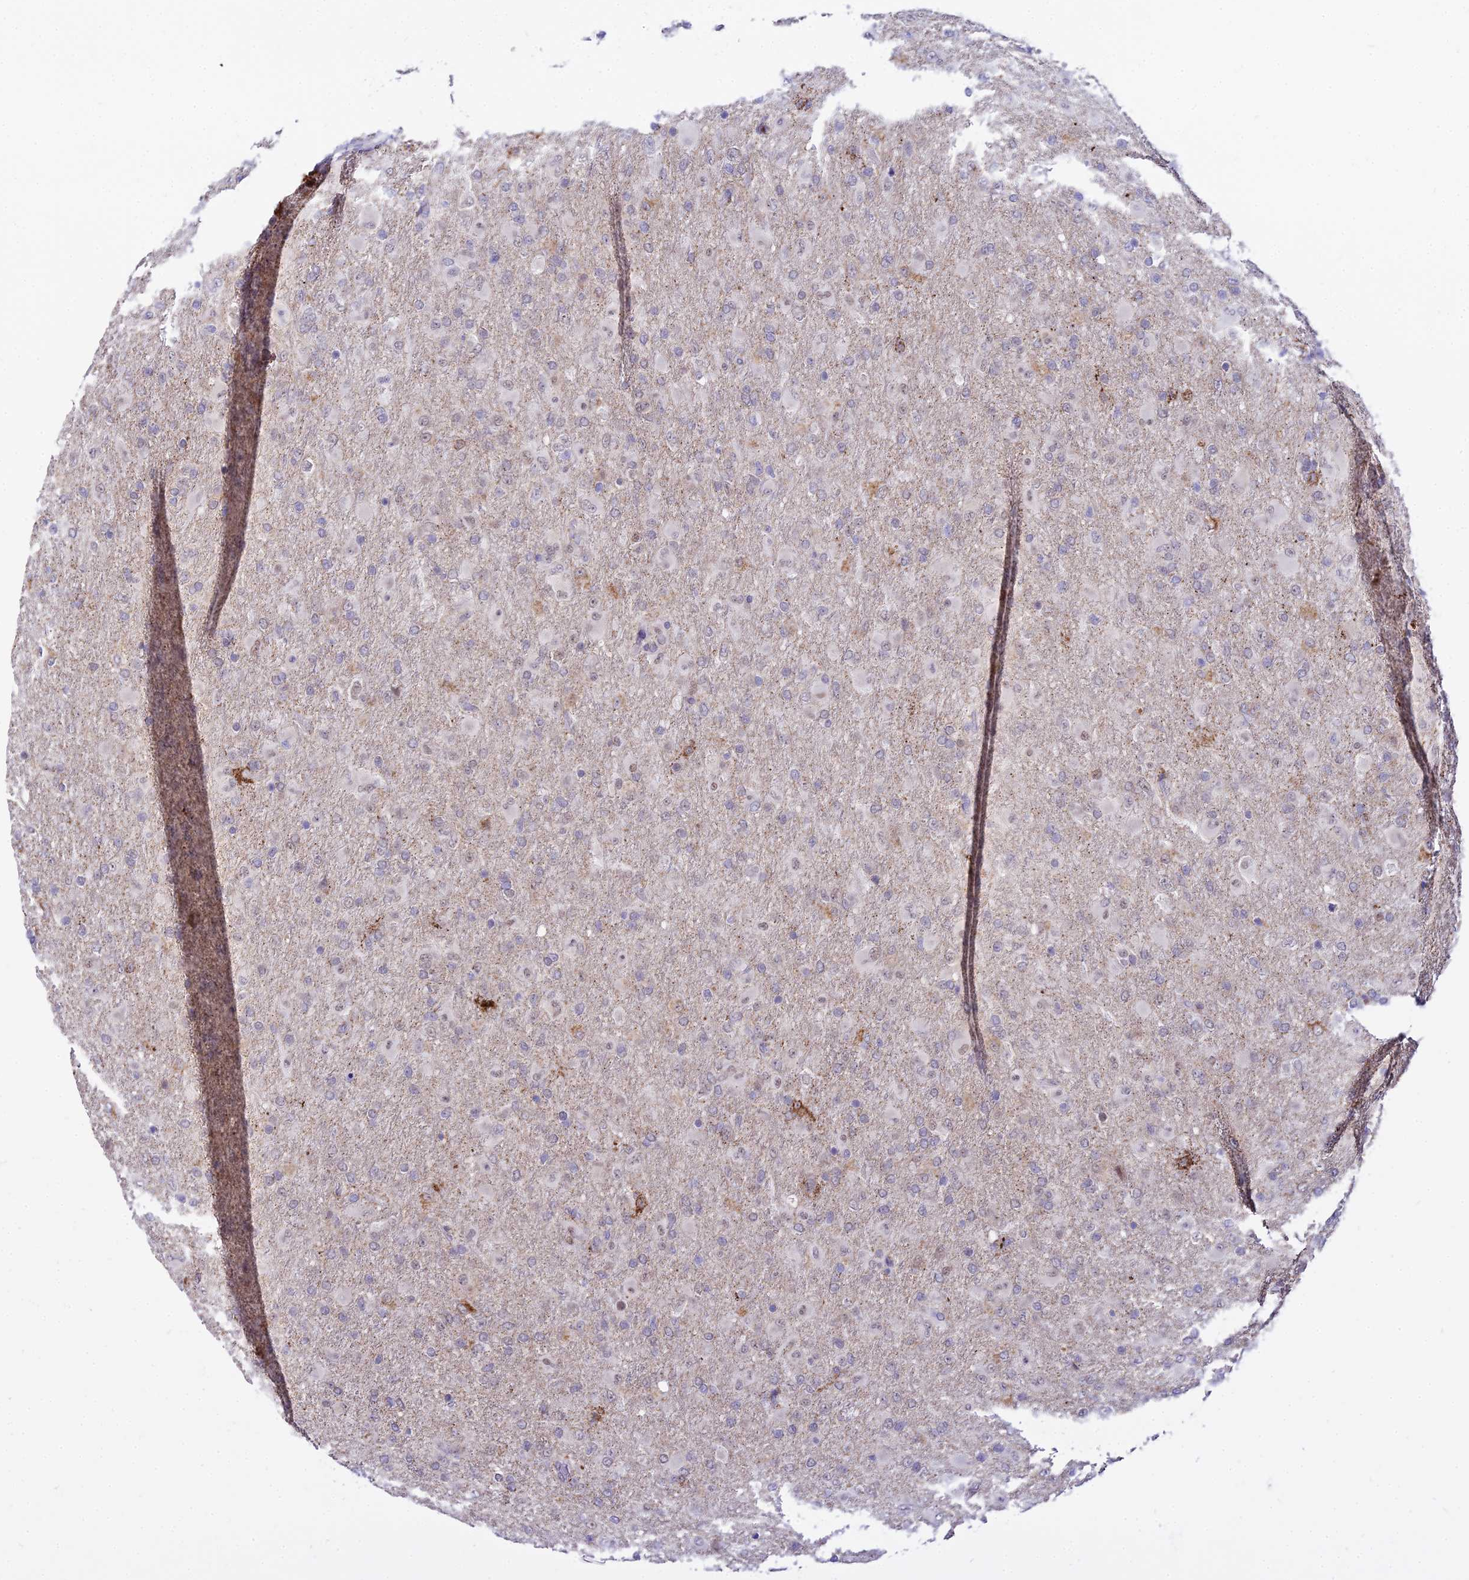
{"staining": {"intensity": "moderate", "quantity": "<25%", "location": "cytoplasmic/membranous,nuclear"}, "tissue": "glioma", "cell_type": "Tumor cells", "image_type": "cancer", "snomed": [{"axis": "morphology", "description": "Glioma, malignant, Low grade"}, {"axis": "topography", "description": "Brain"}], "caption": "IHC photomicrograph of neoplastic tissue: low-grade glioma (malignant) stained using IHC exhibits low levels of moderate protein expression localized specifically in the cytoplasmic/membranous and nuclear of tumor cells, appearing as a cytoplasmic/membranous and nuclear brown color.", "gene": "C6orf163", "patient": {"sex": "male", "age": 65}}